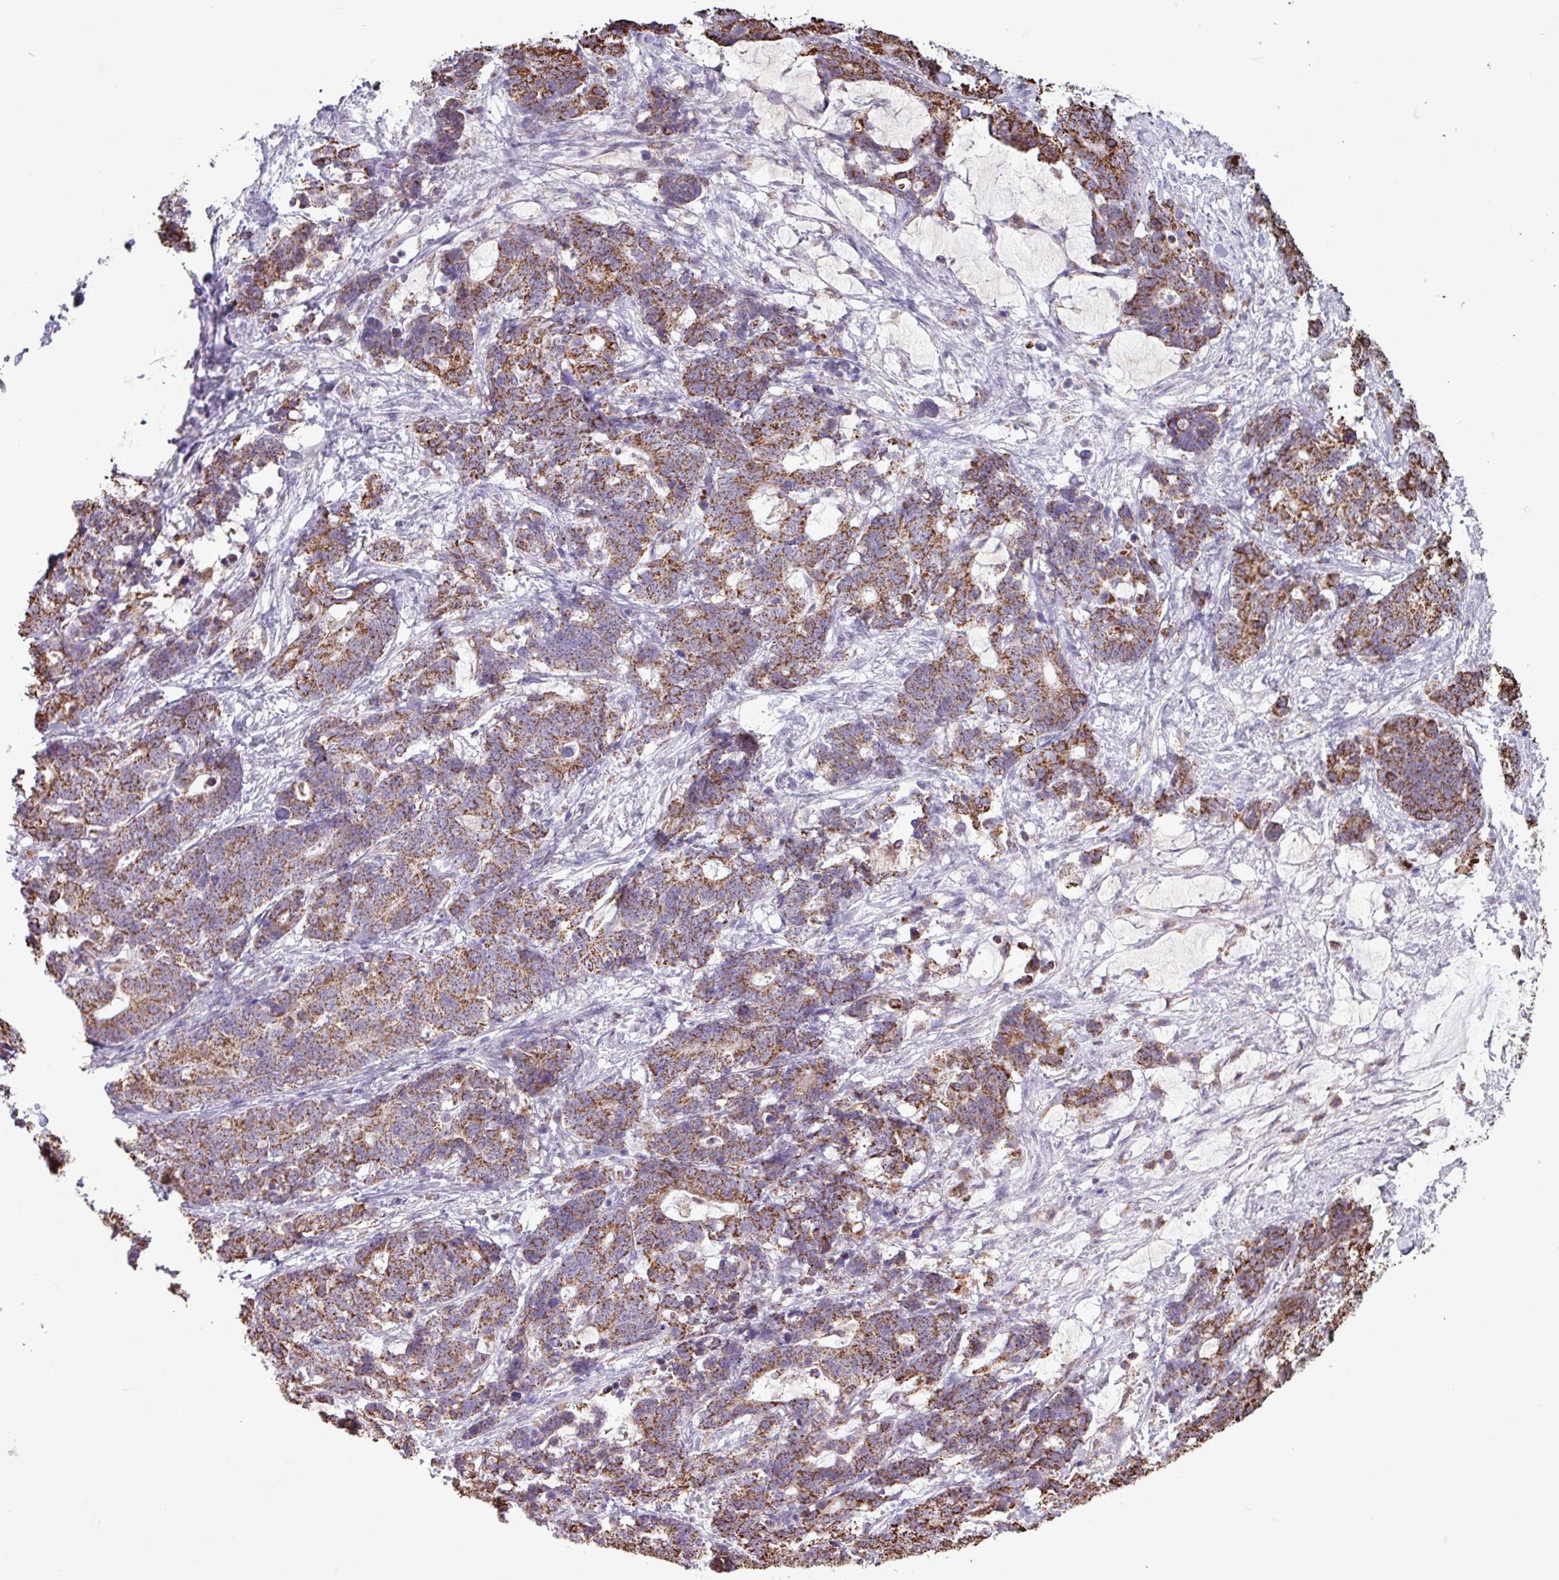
{"staining": {"intensity": "moderate", "quantity": ">75%", "location": "cytoplasmic/membranous"}, "tissue": "stomach cancer", "cell_type": "Tumor cells", "image_type": "cancer", "snomed": [{"axis": "morphology", "description": "Normal tissue, NOS"}, {"axis": "morphology", "description": "Adenocarcinoma, NOS"}, {"axis": "topography", "description": "Stomach"}], "caption": "IHC of stomach adenocarcinoma reveals medium levels of moderate cytoplasmic/membranous expression in approximately >75% of tumor cells.", "gene": "ALG8", "patient": {"sex": "female", "age": 64}}